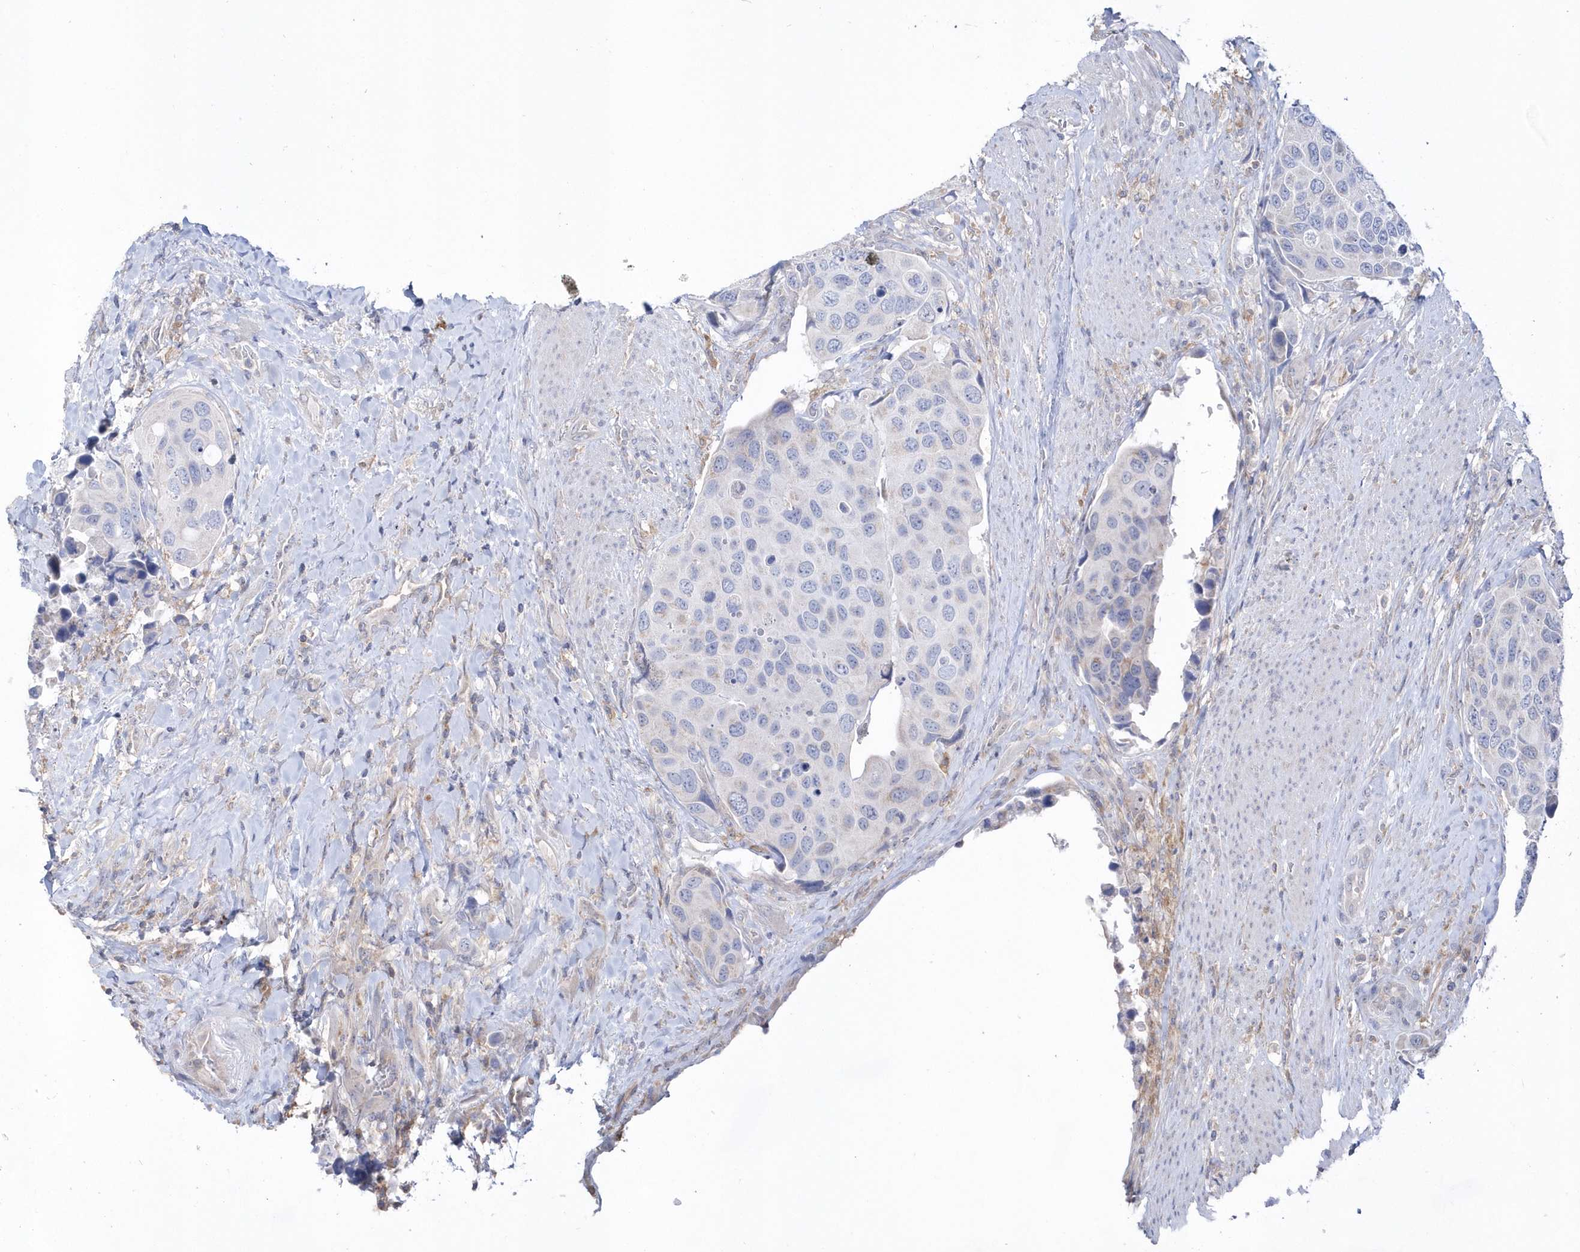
{"staining": {"intensity": "negative", "quantity": "none", "location": "none"}, "tissue": "urothelial cancer", "cell_type": "Tumor cells", "image_type": "cancer", "snomed": [{"axis": "morphology", "description": "Urothelial carcinoma, High grade"}, {"axis": "topography", "description": "Urinary bladder"}], "caption": "Tumor cells are negative for brown protein staining in urothelial cancer. (Stains: DAB immunohistochemistry (IHC) with hematoxylin counter stain, Microscopy: brightfield microscopy at high magnification).", "gene": "BDH2", "patient": {"sex": "male", "age": 74}}